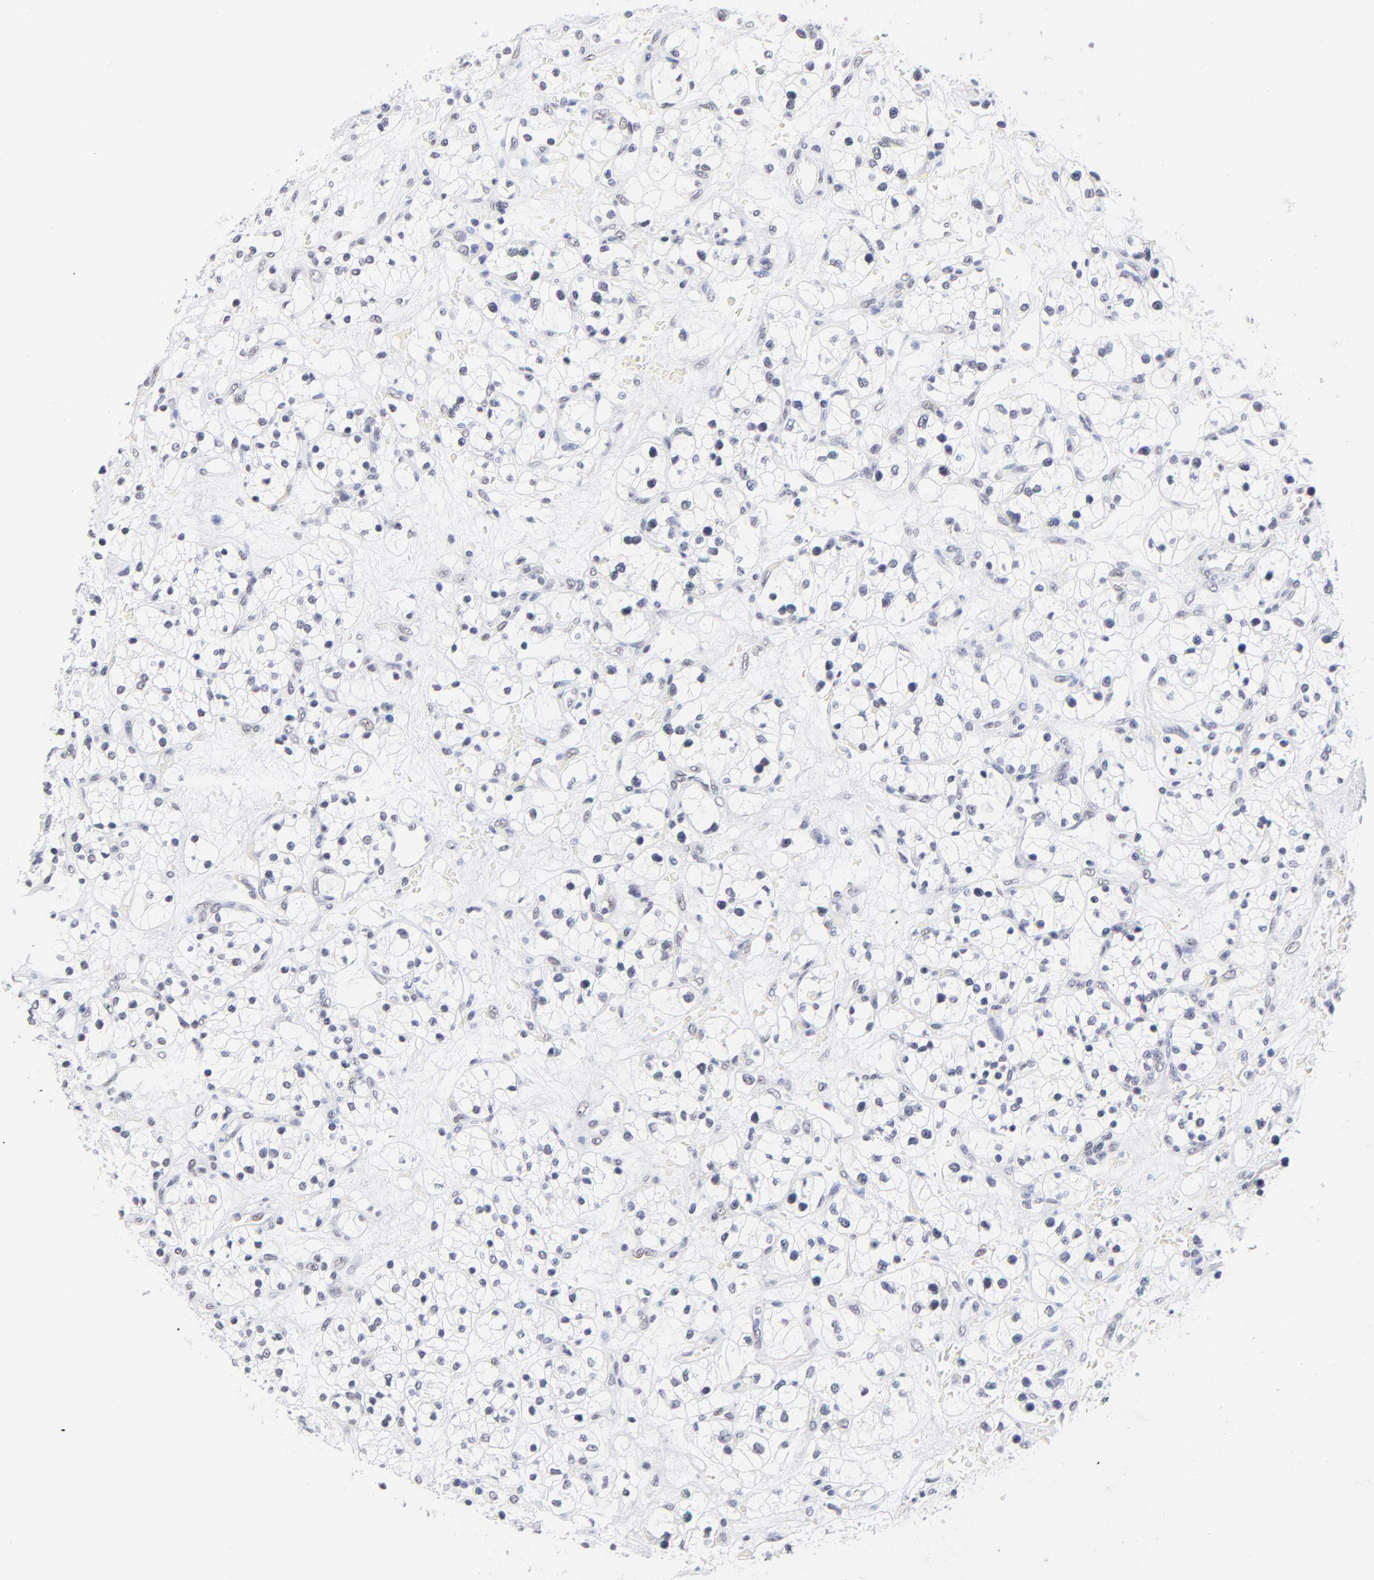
{"staining": {"intensity": "negative", "quantity": "none", "location": "none"}, "tissue": "renal cancer", "cell_type": "Tumor cells", "image_type": "cancer", "snomed": [{"axis": "morphology", "description": "Adenocarcinoma, NOS"}, {"axis": "topography", "description": "Kidney"}], "caption": "The IHC histopathology image has no significant staining in tumor cells of renal cancer (adenocarcinoma) tissue.", "gene": "ZNF74", "patient": {"sex": "female", "age": 60}}